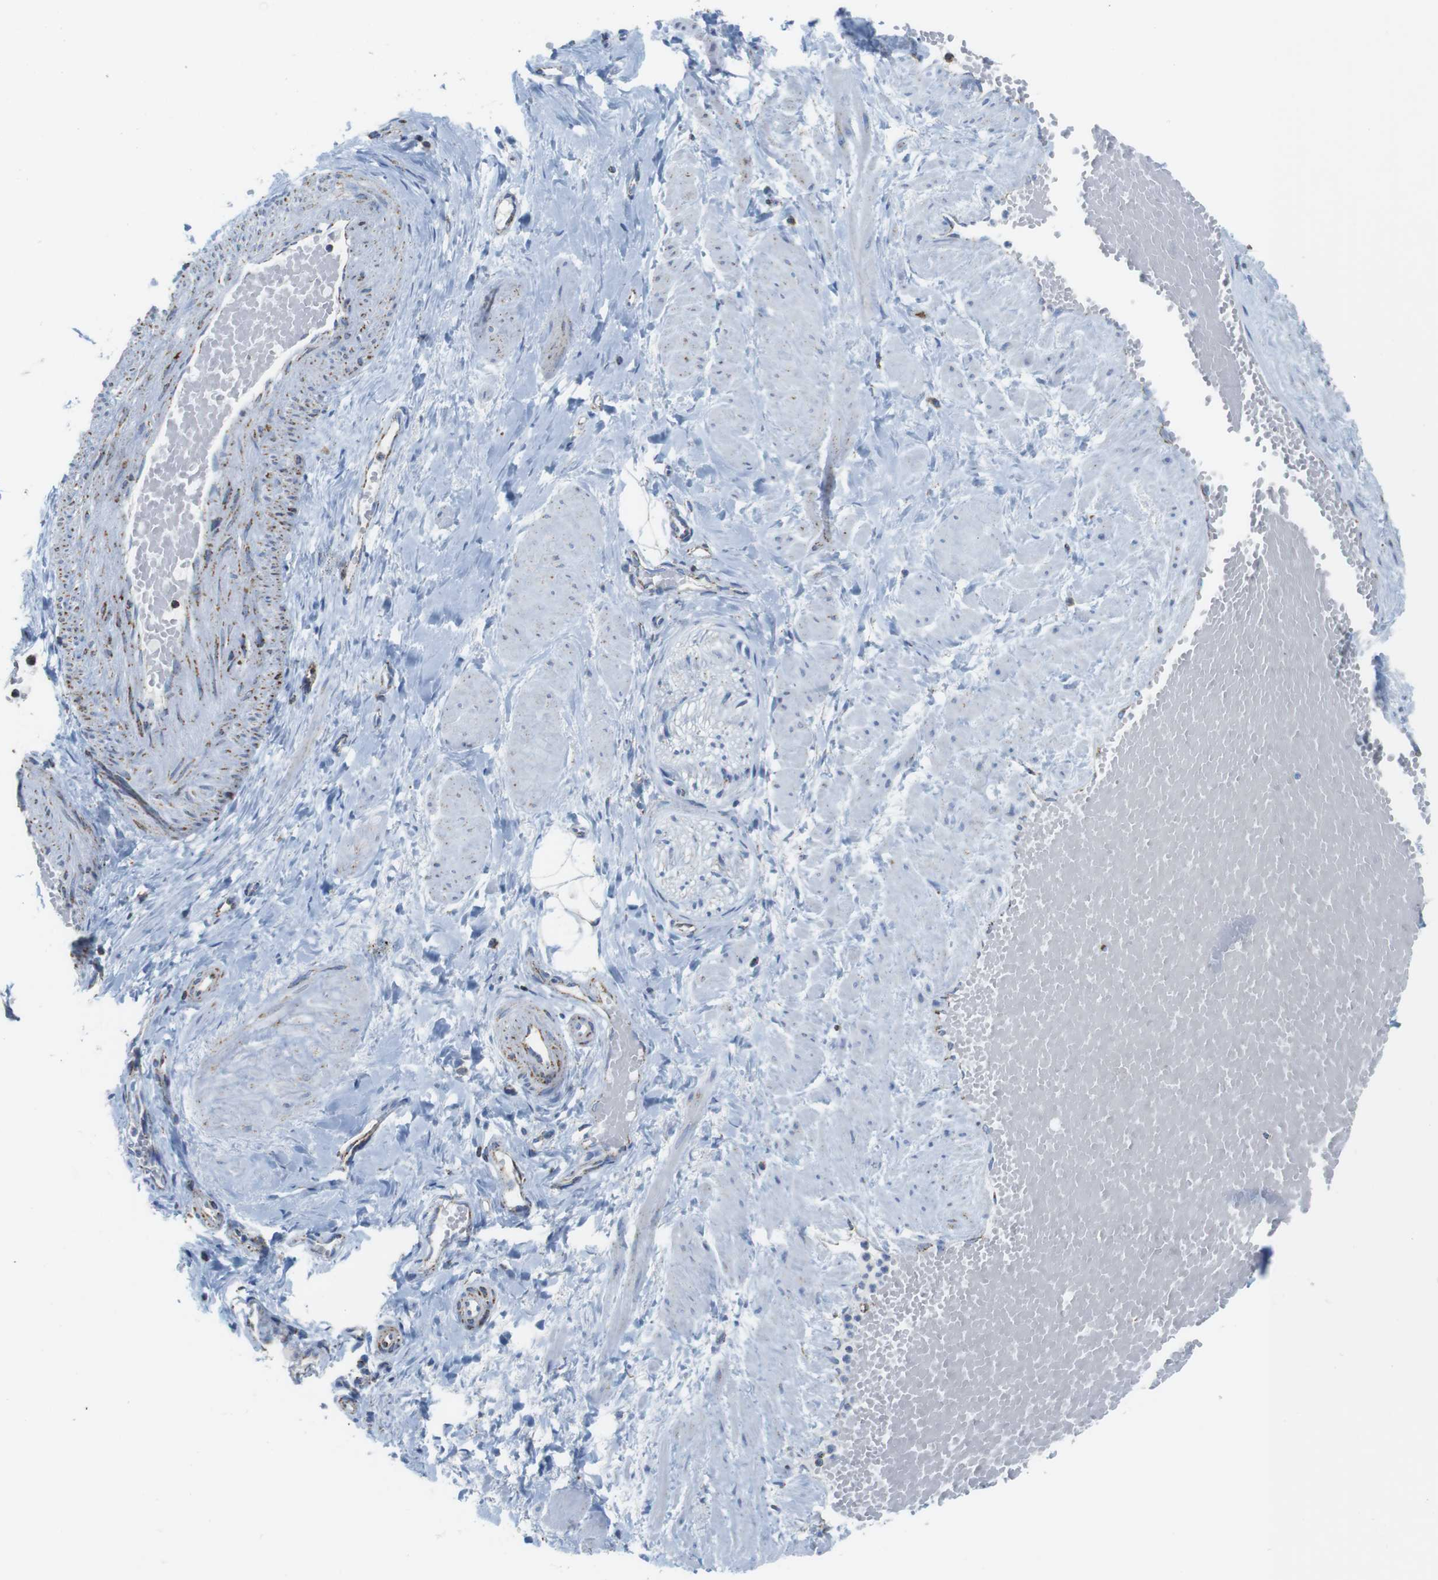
{"staining": {"intensity": "negative", "quantity": "none", "location": "none"}, "tissue": "adipose tissue", "cell_type": "Adipocytes", "image_type": "normal", "snomed": [{"axis": "morphology", "description": "Normal tissue, NOS"}, {"axis": "topography", "description": "Soft tissue"}, {"axis": "topography", "description": "Vascular tissue"}], "caption": "Protein analysis of normal adipose tissue exhibits no significant staining in adipocytes.", "gene": "ATP5PO", "patient": {"sex": "female", "age": 35}}